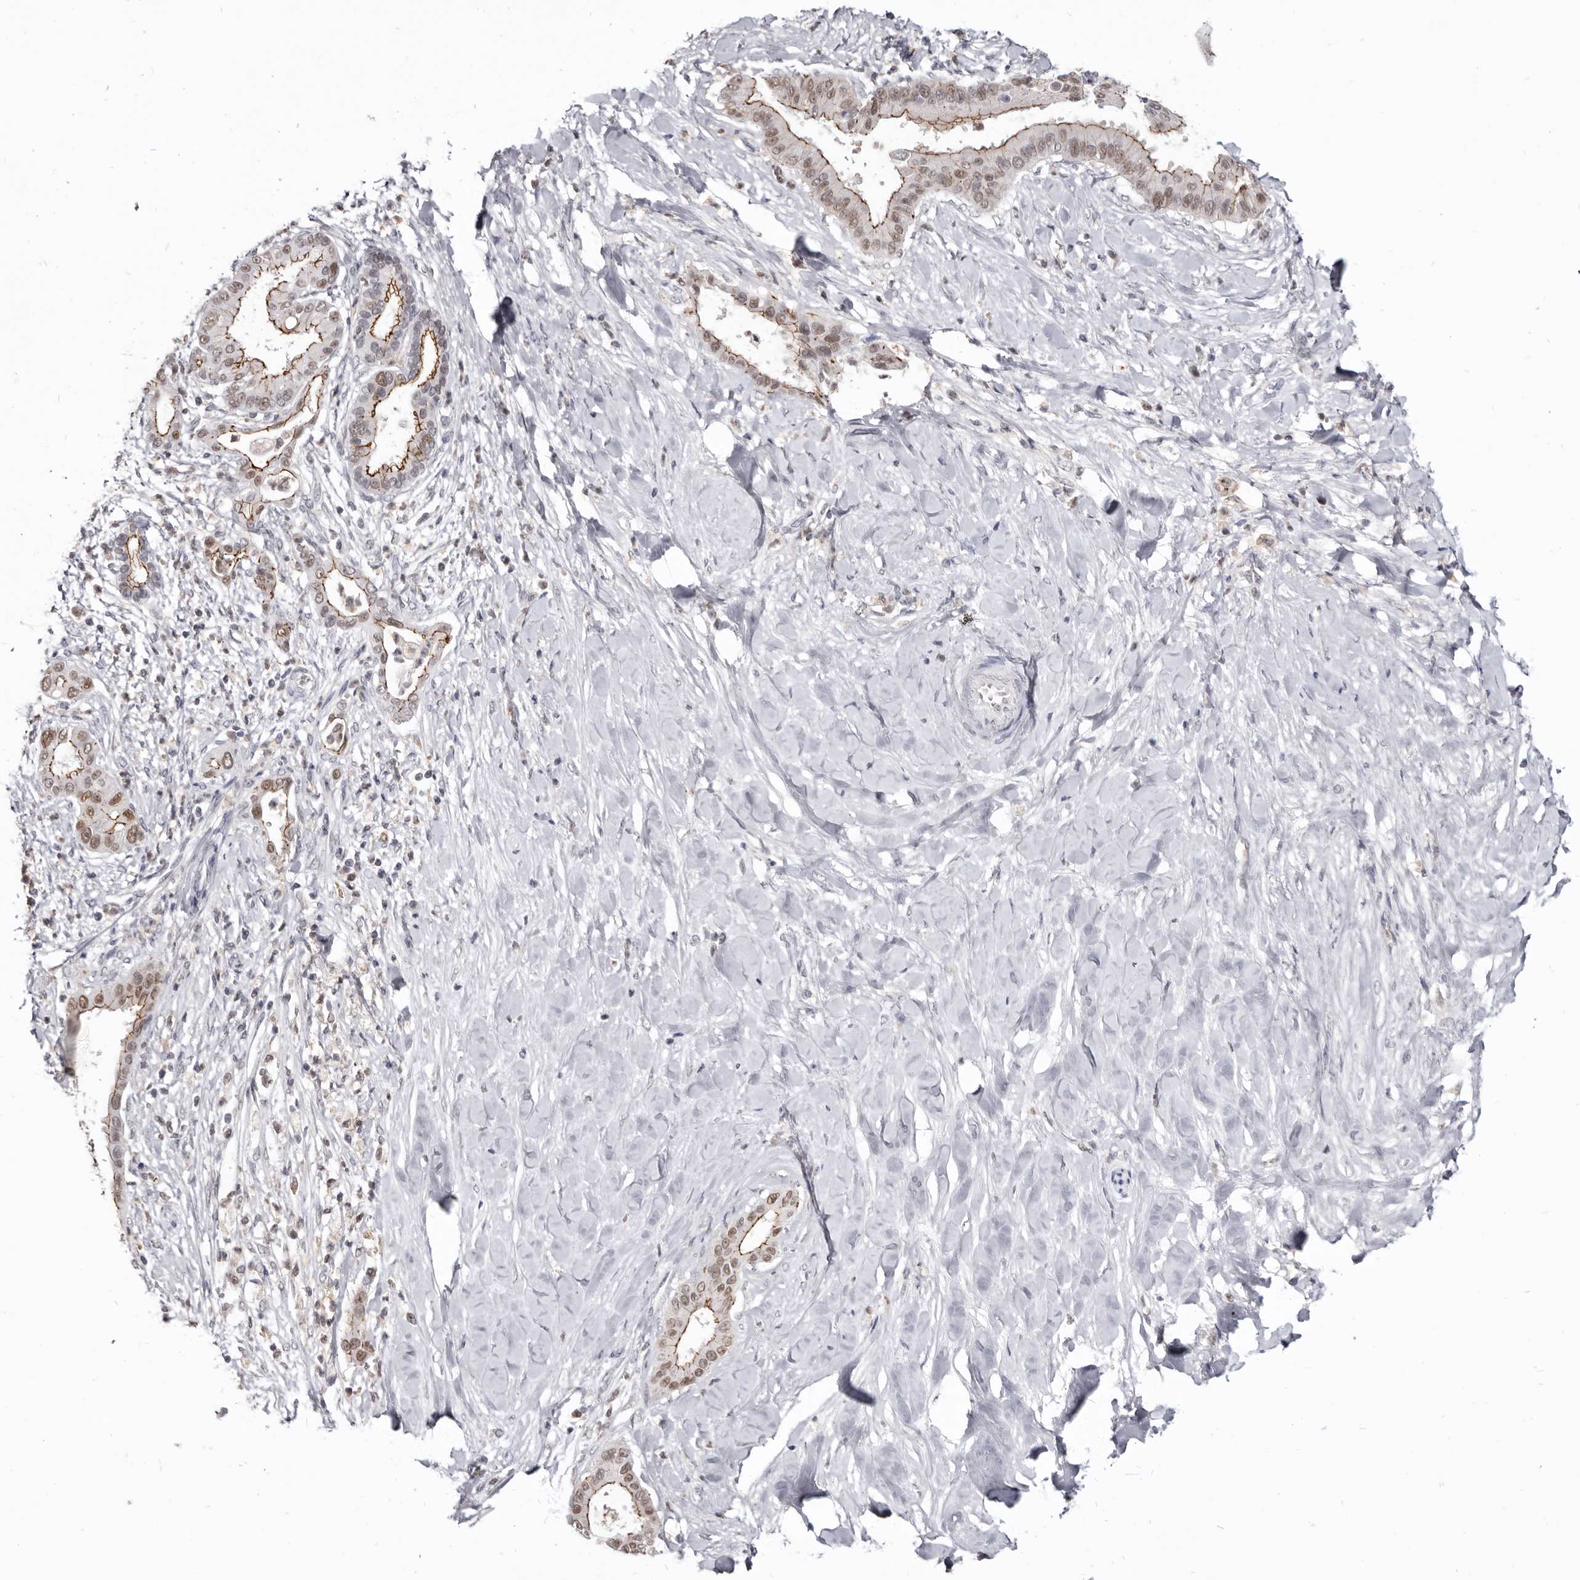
{"staining": {"intensity": "moderate", "quantity": ">75%", "location": "cytoplasmic/membranous,nuclear"}, "tissue": "liver cancer", "cell_type": "Tumor cells", "image_type": "cancer", "snomed": [{"axis": "morphology", "description": "Cholangiocarcinoma"}, {"axis": "topography", "description": "Liver"}], "caption": "This photomicrograph displays immunohistochemistry staining of human liver cancer (cholangiocarcinoma), with medium moderate cytoplasmic/membranous and nuclear staining in about >75% of tumor cells.", "gene": "CGN", "patient": {"sex": "female", "age": 54}}